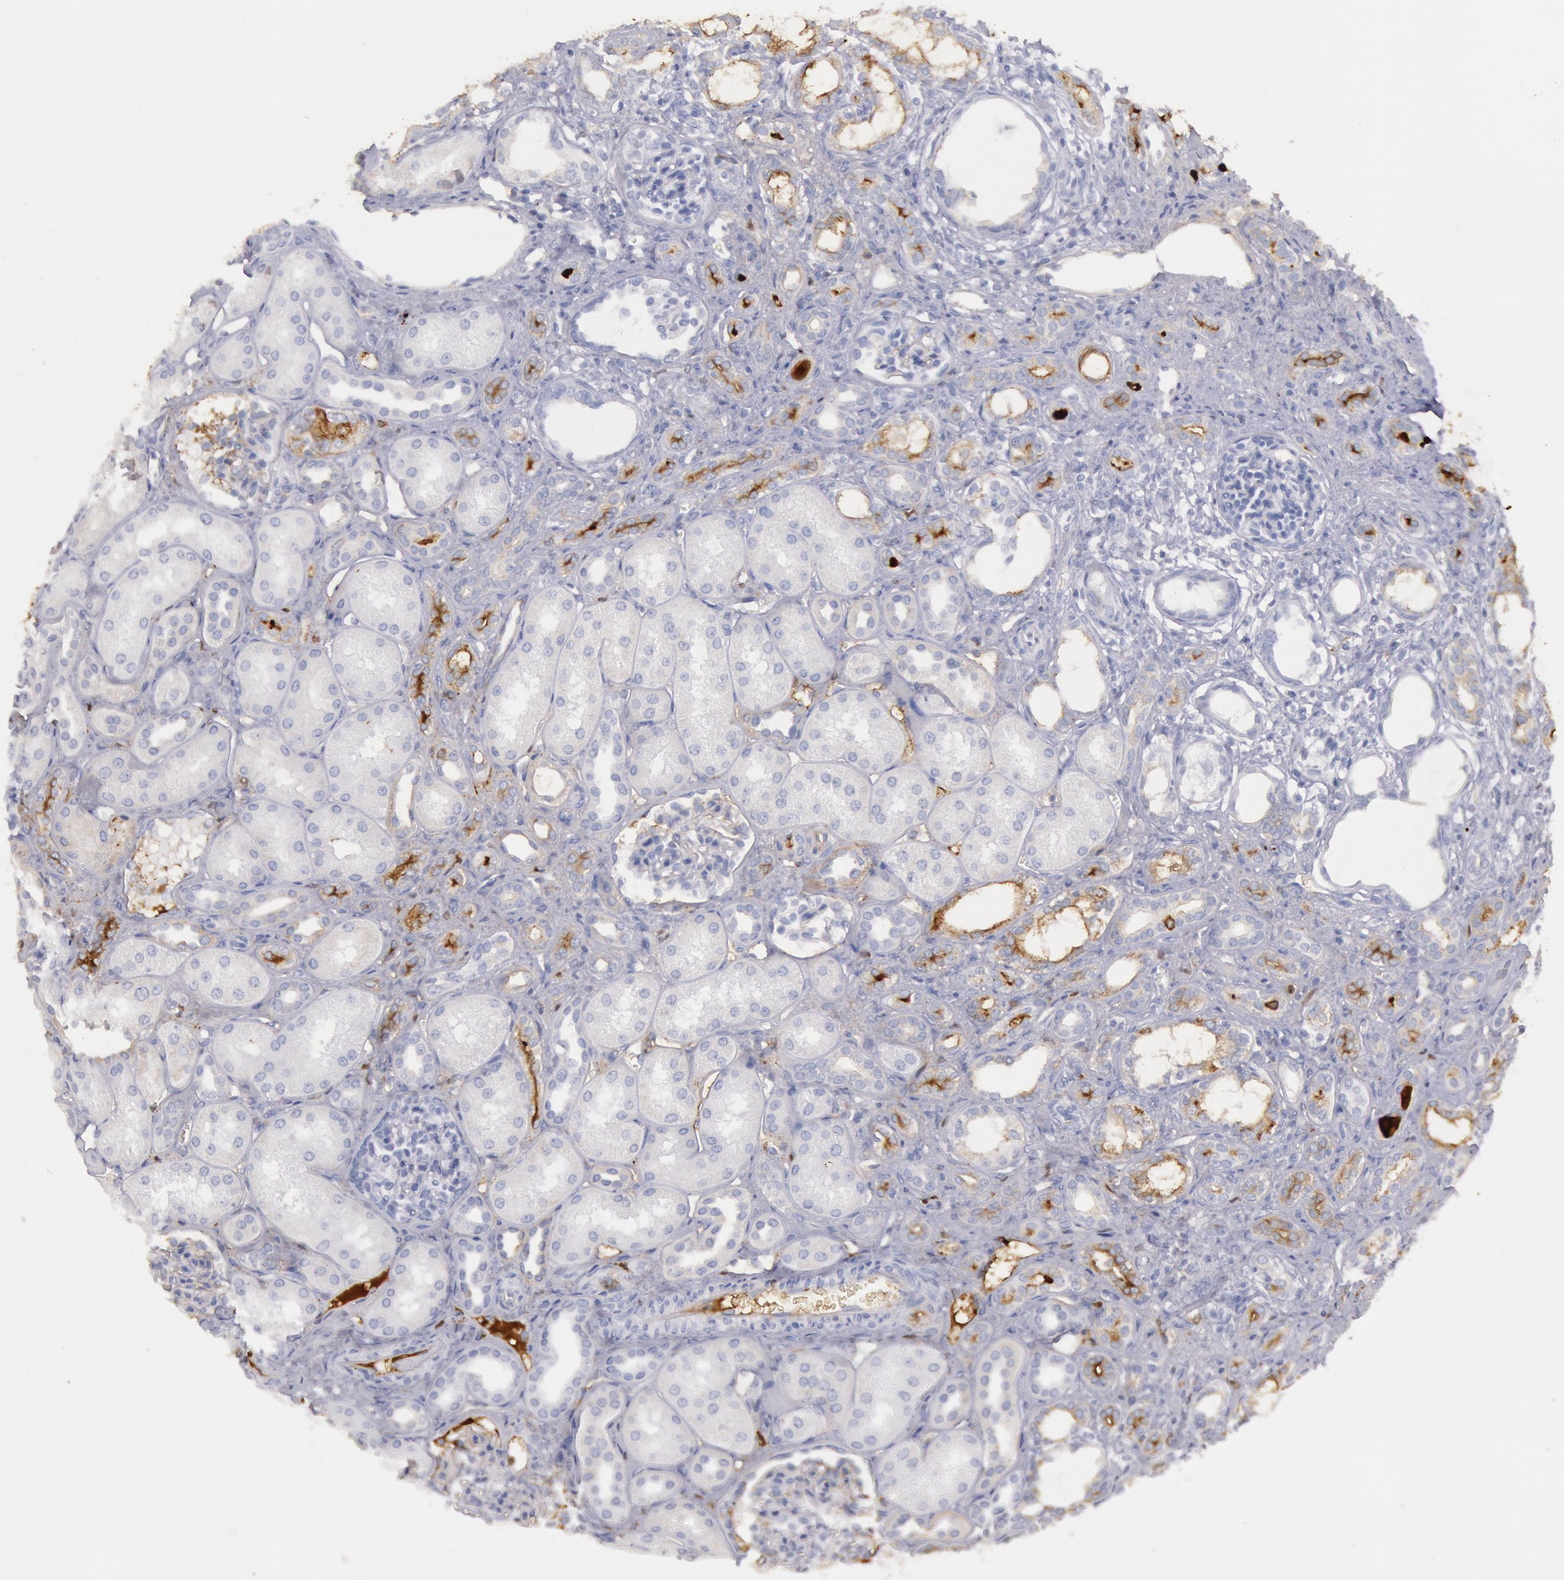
{"staining": {"intensity": "weak", "quantity": "25%-75%", "location": "cytoplasmic/membranous"}, "tissue": "kidney", "cell_type": "Cells in glomeruli", "image_type": "normal", "snomed": [{"axis": "morphology", "description": "Normal tissue, NOS"}, {"axis": "topography", "description": "Kidney"}], "caption": "DAB (3,3'-diaminobenzidine) immunohistochemical staining of benign kidney exhibits weak cytoplasmic/membranous protein expression in about 25%-75% of cells in glomeruli.", "gene": "IGHA1", "patient": {"sex": "male", "age": 7}}